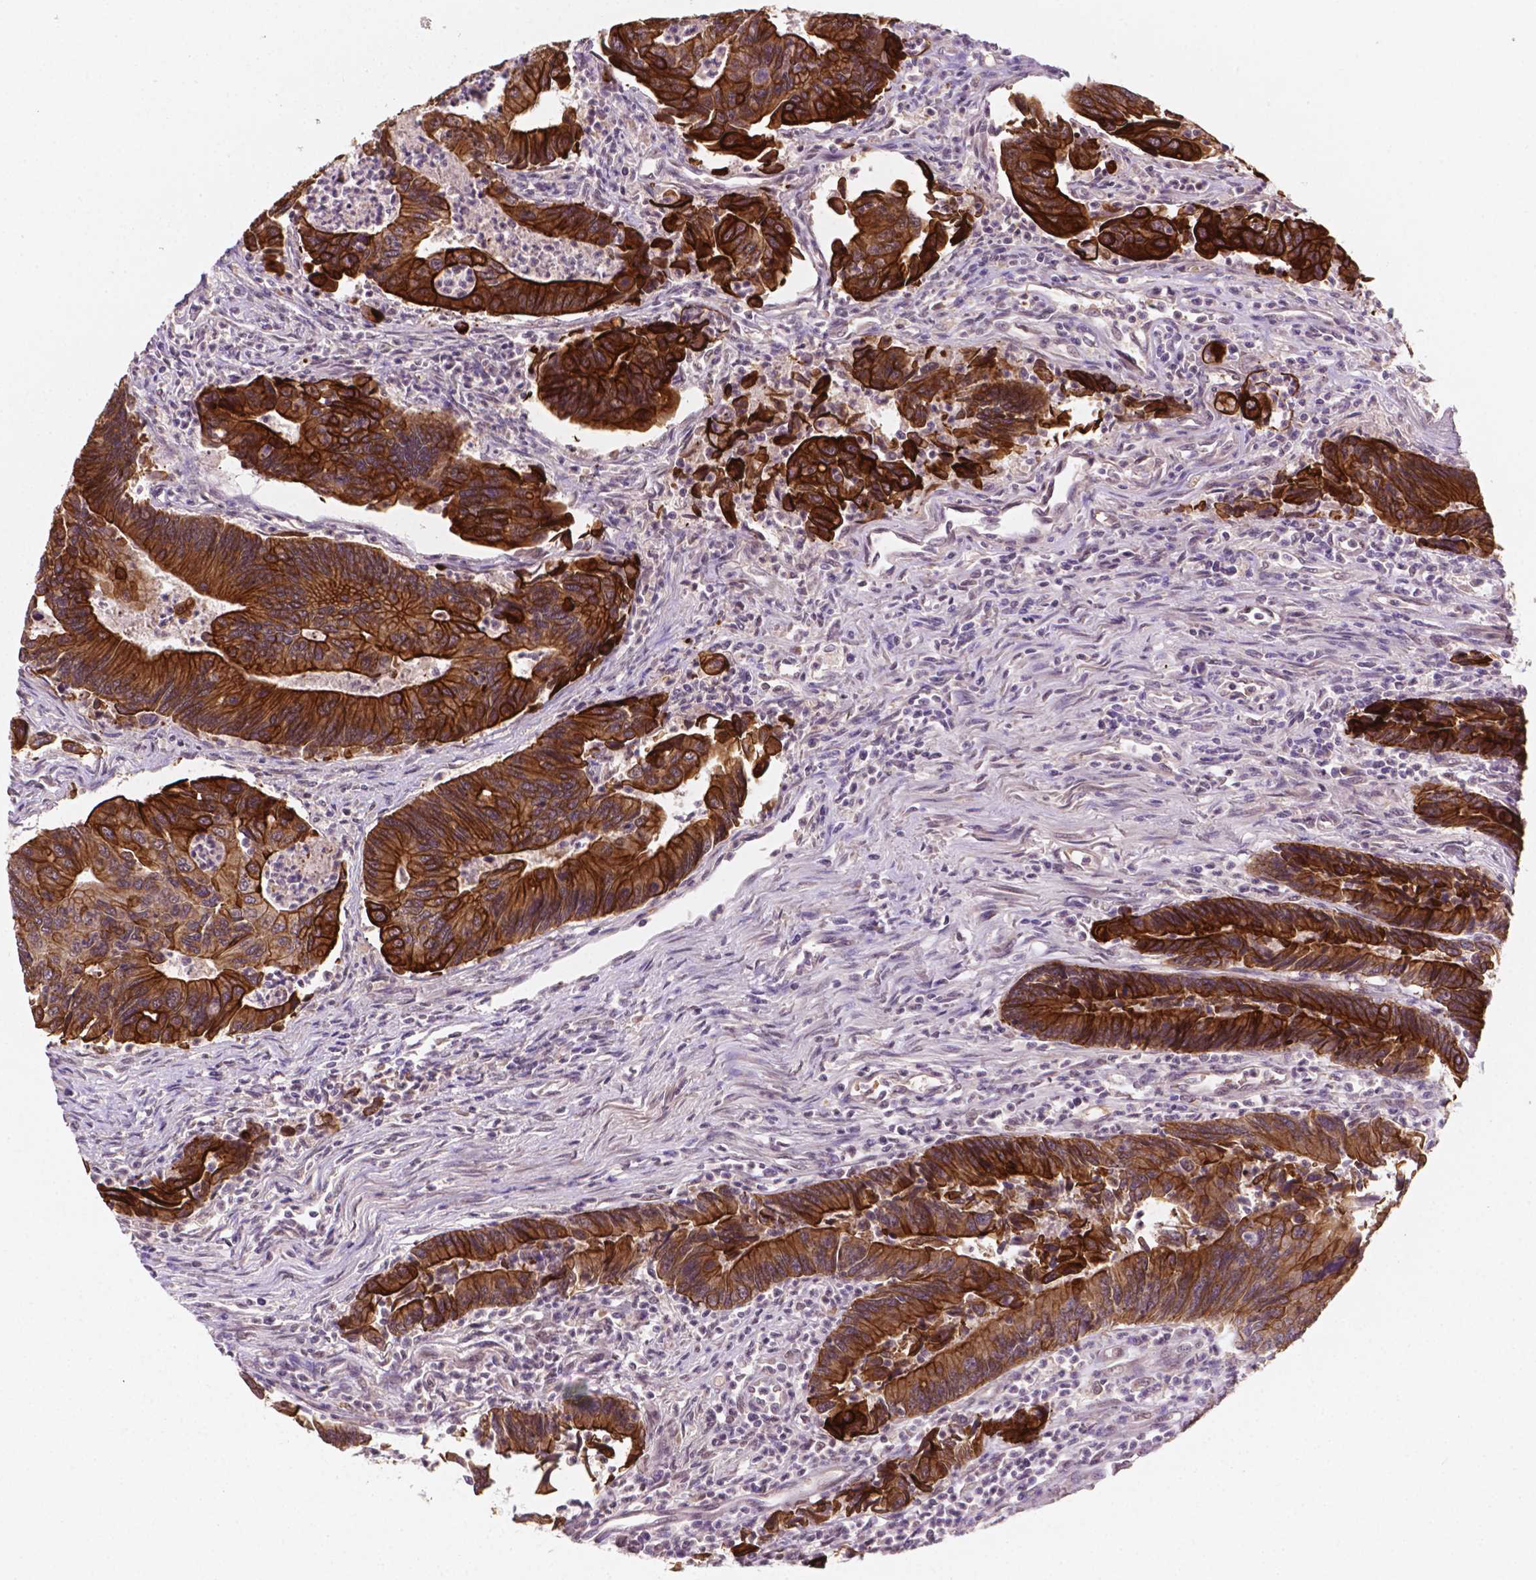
{"staining": {"intensity": "strong", "quantity": ">75%", "location": "cytoplasmic/membranous"}, "tissue": "colorectal cancer", "cell_type": "Tumor cells", "image_type": "cancer", "snomed": [{"axis": "morphology", "description": "Adenocarcinoma, NOS"}, {"axis": "topography", "description": "Colon"}], "caption": "There is high levels of strong cytoplasmic/membranous expression in tumor cells of colorectal cancer, as demonstrated by immunohistochemical staining (brown color).", "gene": "SHLD3", "patient": {"sex": "female", "age": 67}}